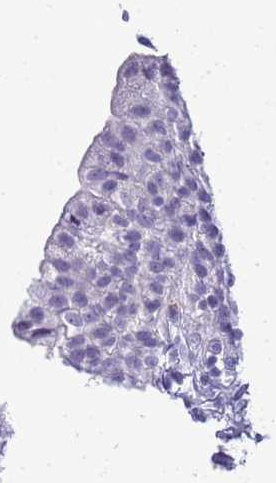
{"staining": {"intensity": "negative", "quantity": "none", "location": "none"}, "tissue": "urinary bladder", "cell_type": "Urothelial cells", "image_type": "normal", "snomed": [{"axis": "morphology", "description": "Normal tissue, NOS"}, {"axis": "topography", "description": "Urinary bladder"}], "caption": "Urothelial cells show no significant protein positivity in normal urinary bladder. The staining was performed using DAB (3,3'-diaminobenzidine) to visualize the protein expression in brown, while the nuclei were stained in blue with hematoxylin (Magnification: 20x).", "gene": "CFAP100", "patient": {"sex": "male", "age": 55}}